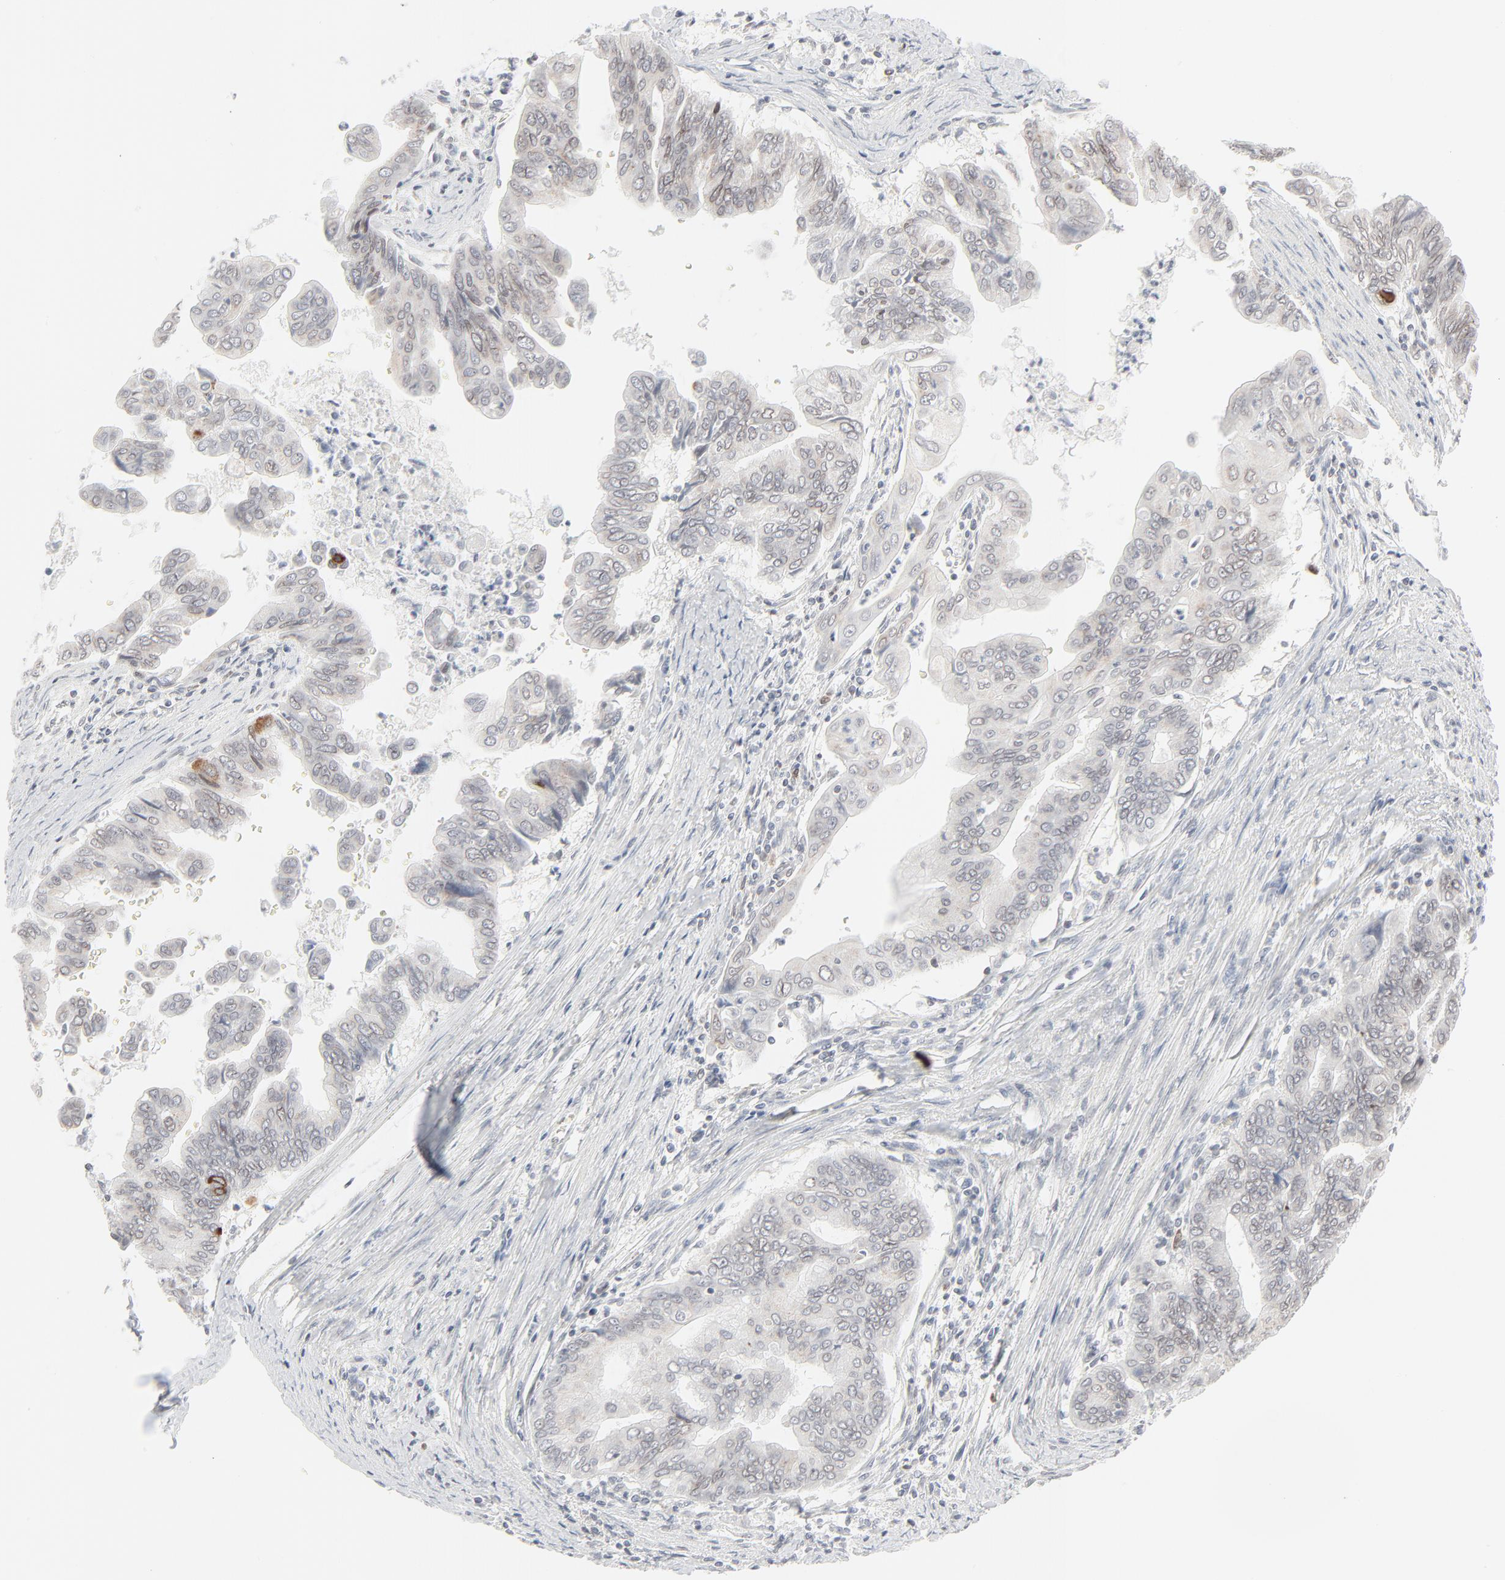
{"staining": {"intensity": "moderate", "quantity": "<25%", "location": "cytoplasmic/membranous,nuclear"}, "tissue": "stomach cancer", "cell_type": "Tumor cells", "image_type": "cancer", "snomed": [{"axis": "morphology", "description": "Adenocarcinoma, NOS"}, {"axis": "topography", "description": "Stomach, upper"}], "caption": "Protein expression analysis of human adenocarcinoma (stomach) reveals moderate cytoplasmic/membranous and nuclear positivity in approximately <25% of tumor cells.", "gene": "MAD1L1", "patient": {"sex": "male", "age": 80}}